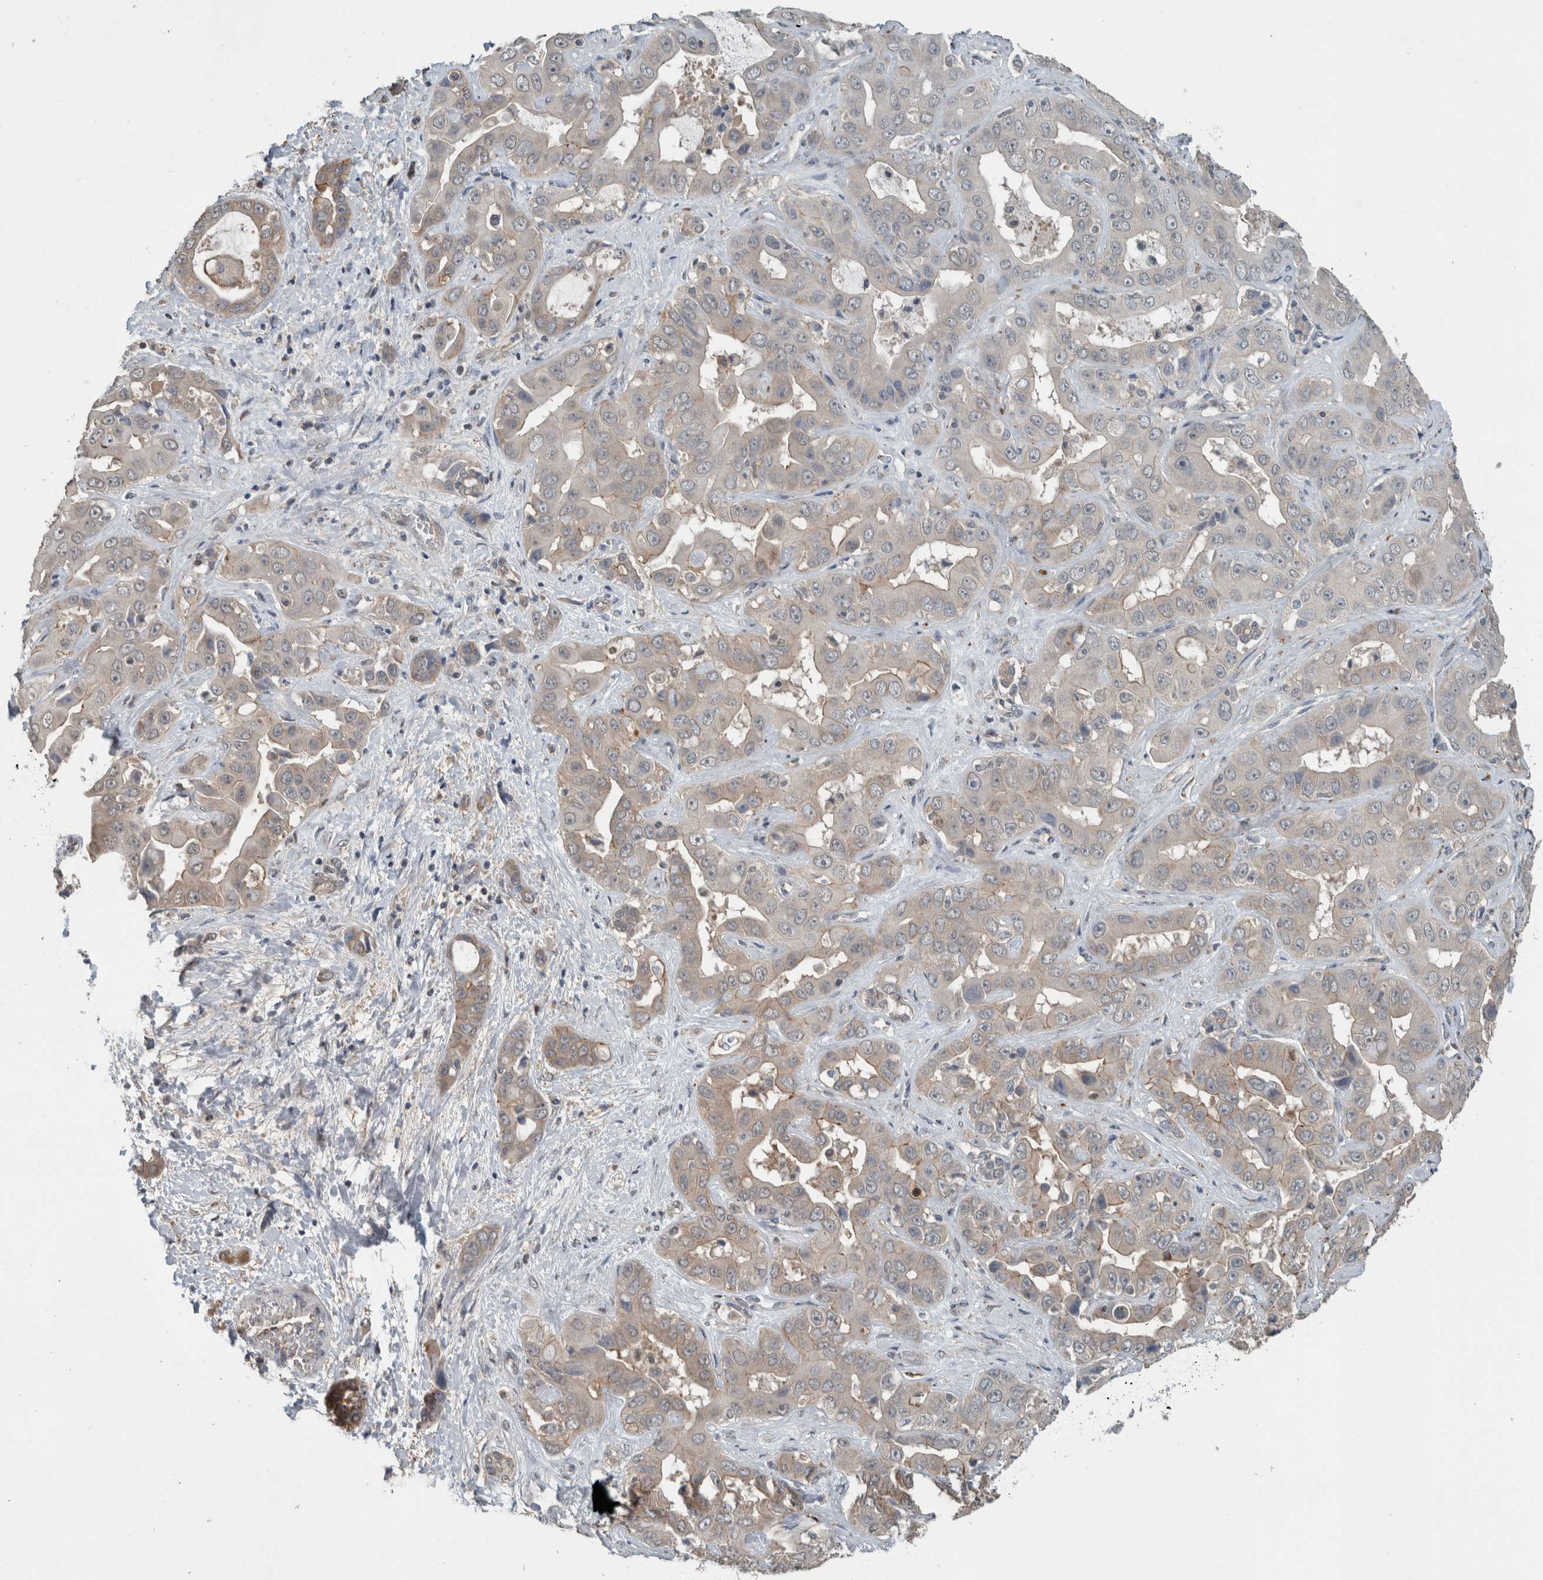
{"staining": {"intensity": "negative", "quantity": "none", "location": "none"}, "tissue": "liver cancer", "cell_type": "Tumor cells", "image_type": "cancer", "snomed": [{"axis": "morphology", "description": "Cholangiocarcinoma"}, {"axis": "topography", "description": "Liver"}], "caption": "A high-resolution histopathology image shows immunohistochemistry staining of cholangiocarcinoma (liver), which reveals no significant expression in tumor cells. (Stains: DAB (3,3'-diaminobenzidine) IHC with hematoxylin counter stain, Microscopy: brightfield microscopy at high magnification).", "gene": "MYO1E", "patient": {"sex": "female", "age": 52}}